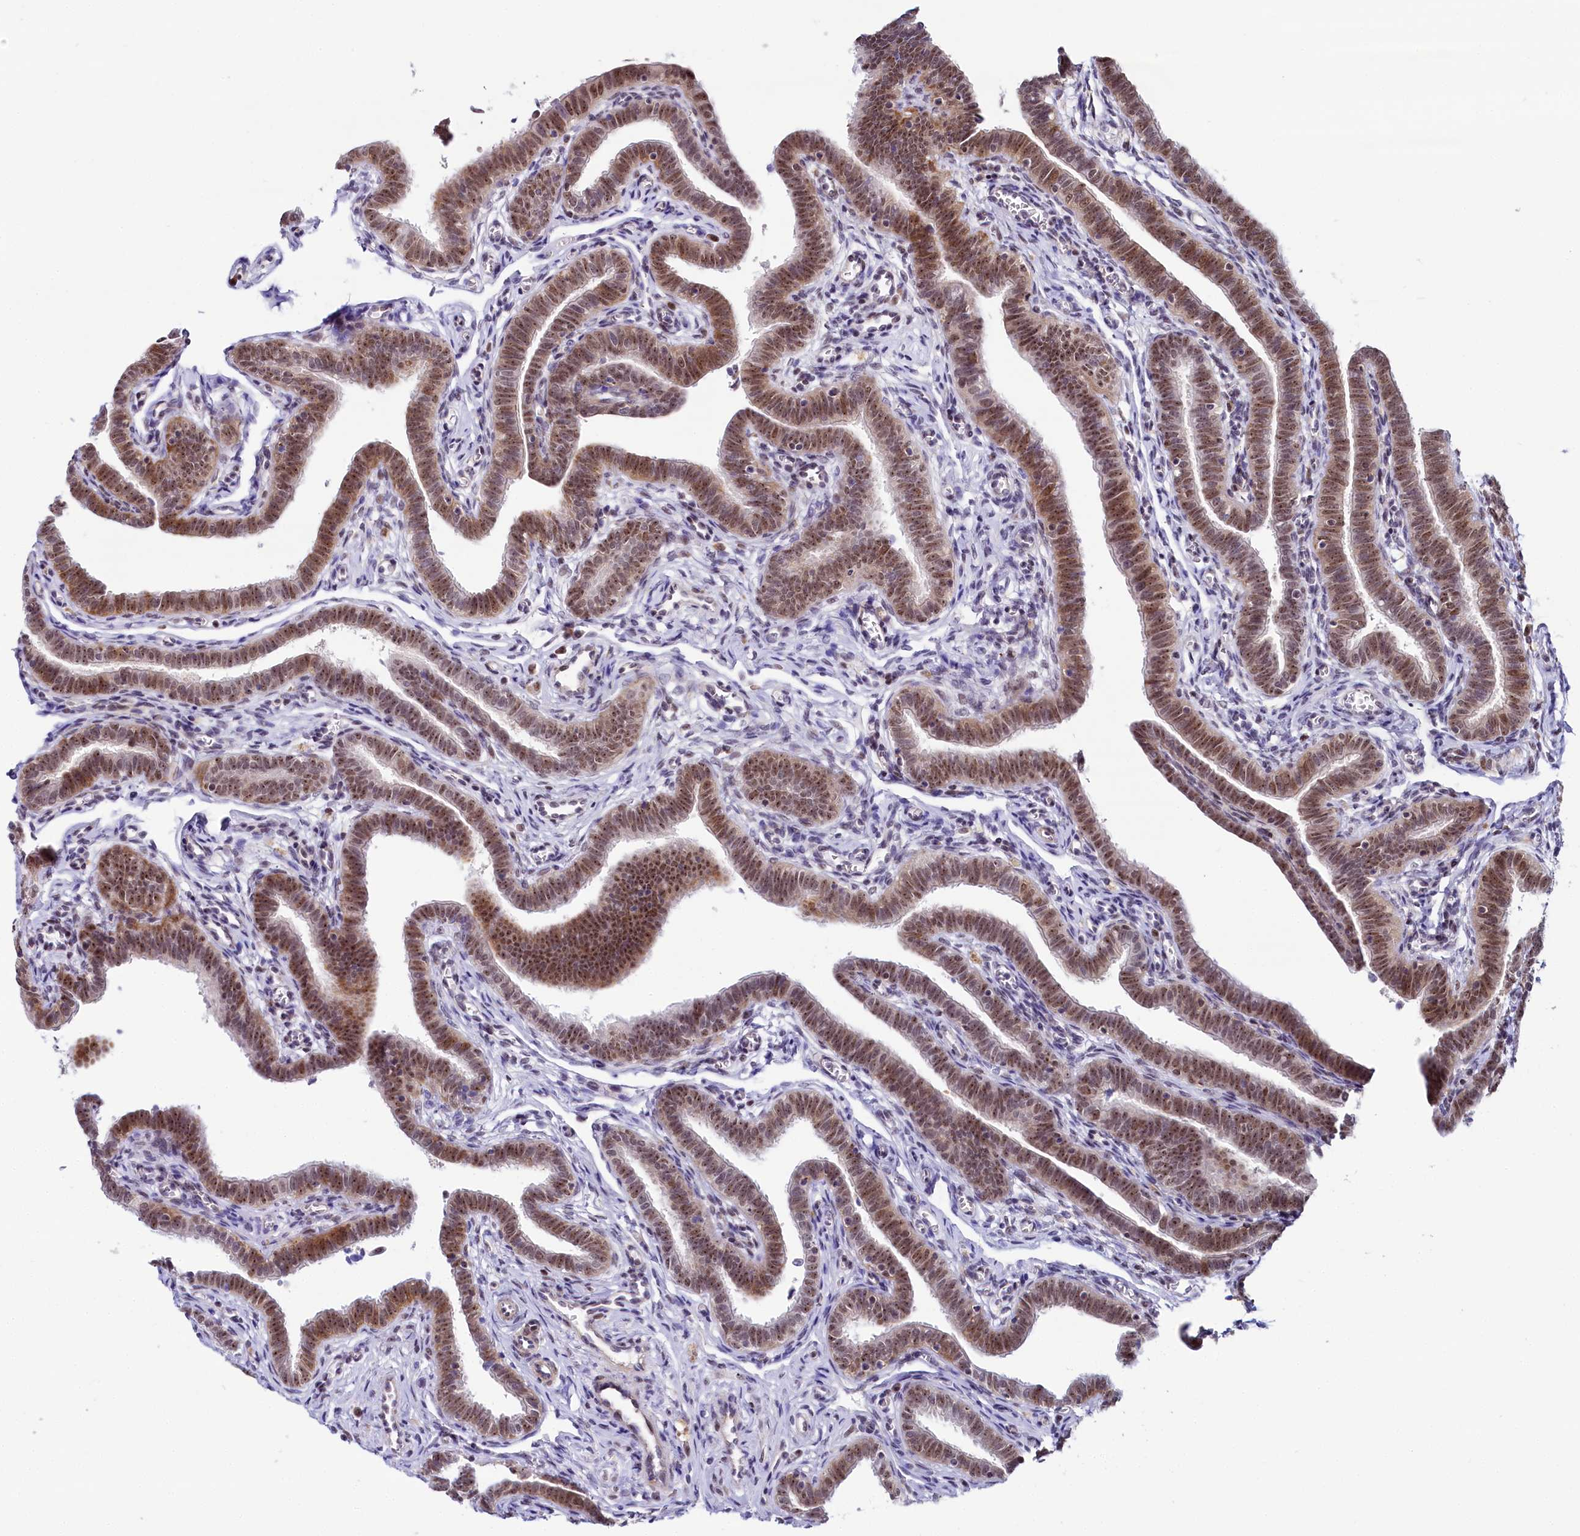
{"staining": {"intensity": "moderate", "quantity": ">75%", "location": "cytoplasmic/membranous,nuclear"}, "tissue": "fallopian tube", "cell_type": "Glandular cells", "image_type": "normal", "snomed": [{"axis": "morphology", "description": "Normal tissue, NOS"}, {"axis": "topography", "description": "Fallopian tube"}], "caption": "This histopathology image demonstrates immunohistochemistry staining of unremarkable human fallopian tube, with medium moderate cytoplasmic/membranous,nuclear staining in about >75% of glandular cells.", "gene": "TCOF1", "patient": {"sex": "female", "age": 36}}